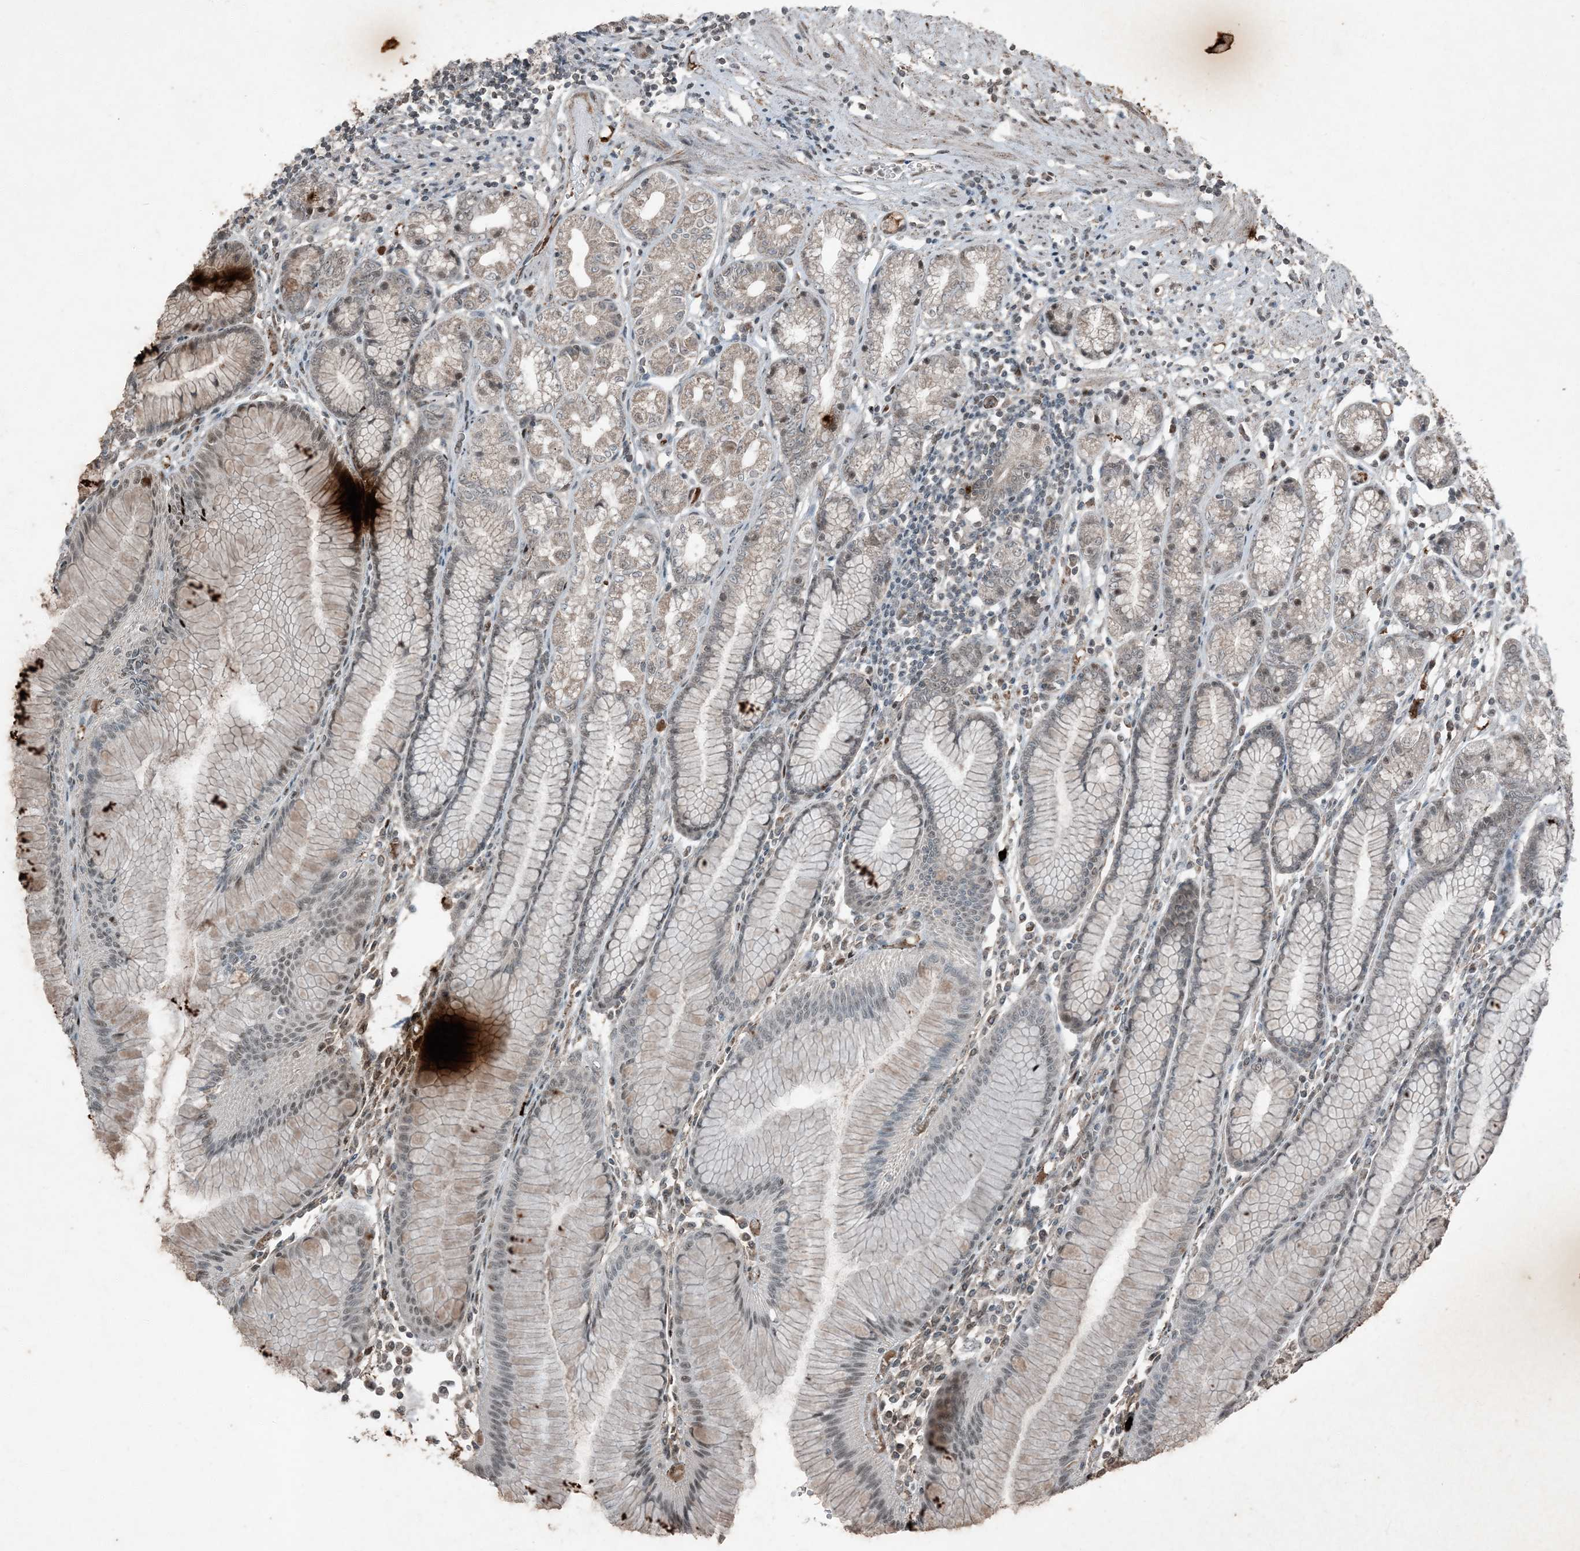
{"staining": {"intensity": "moderate", "quantity": "25%-75%", "location": "cytoplasmic/membranous,nuclear"}, "tissue": "stomach", "cell_type": "Glandular cells", "image_type": "normal", "snomed": [{"axis": "morphology", "description": "Normal tissue, NOS"}, {"axis": "topography", "description": "Stomach"}], "caption": "A high-resolution micrograph shows immunohistochemistry staining of benign stomach, which exhibits moderate cytoplasmic/membranous,nuclear staining in approximately 25%-75% of glandular cells.", "gene": "TADA2B", "patient": {"sex": "female", "age": 57}}